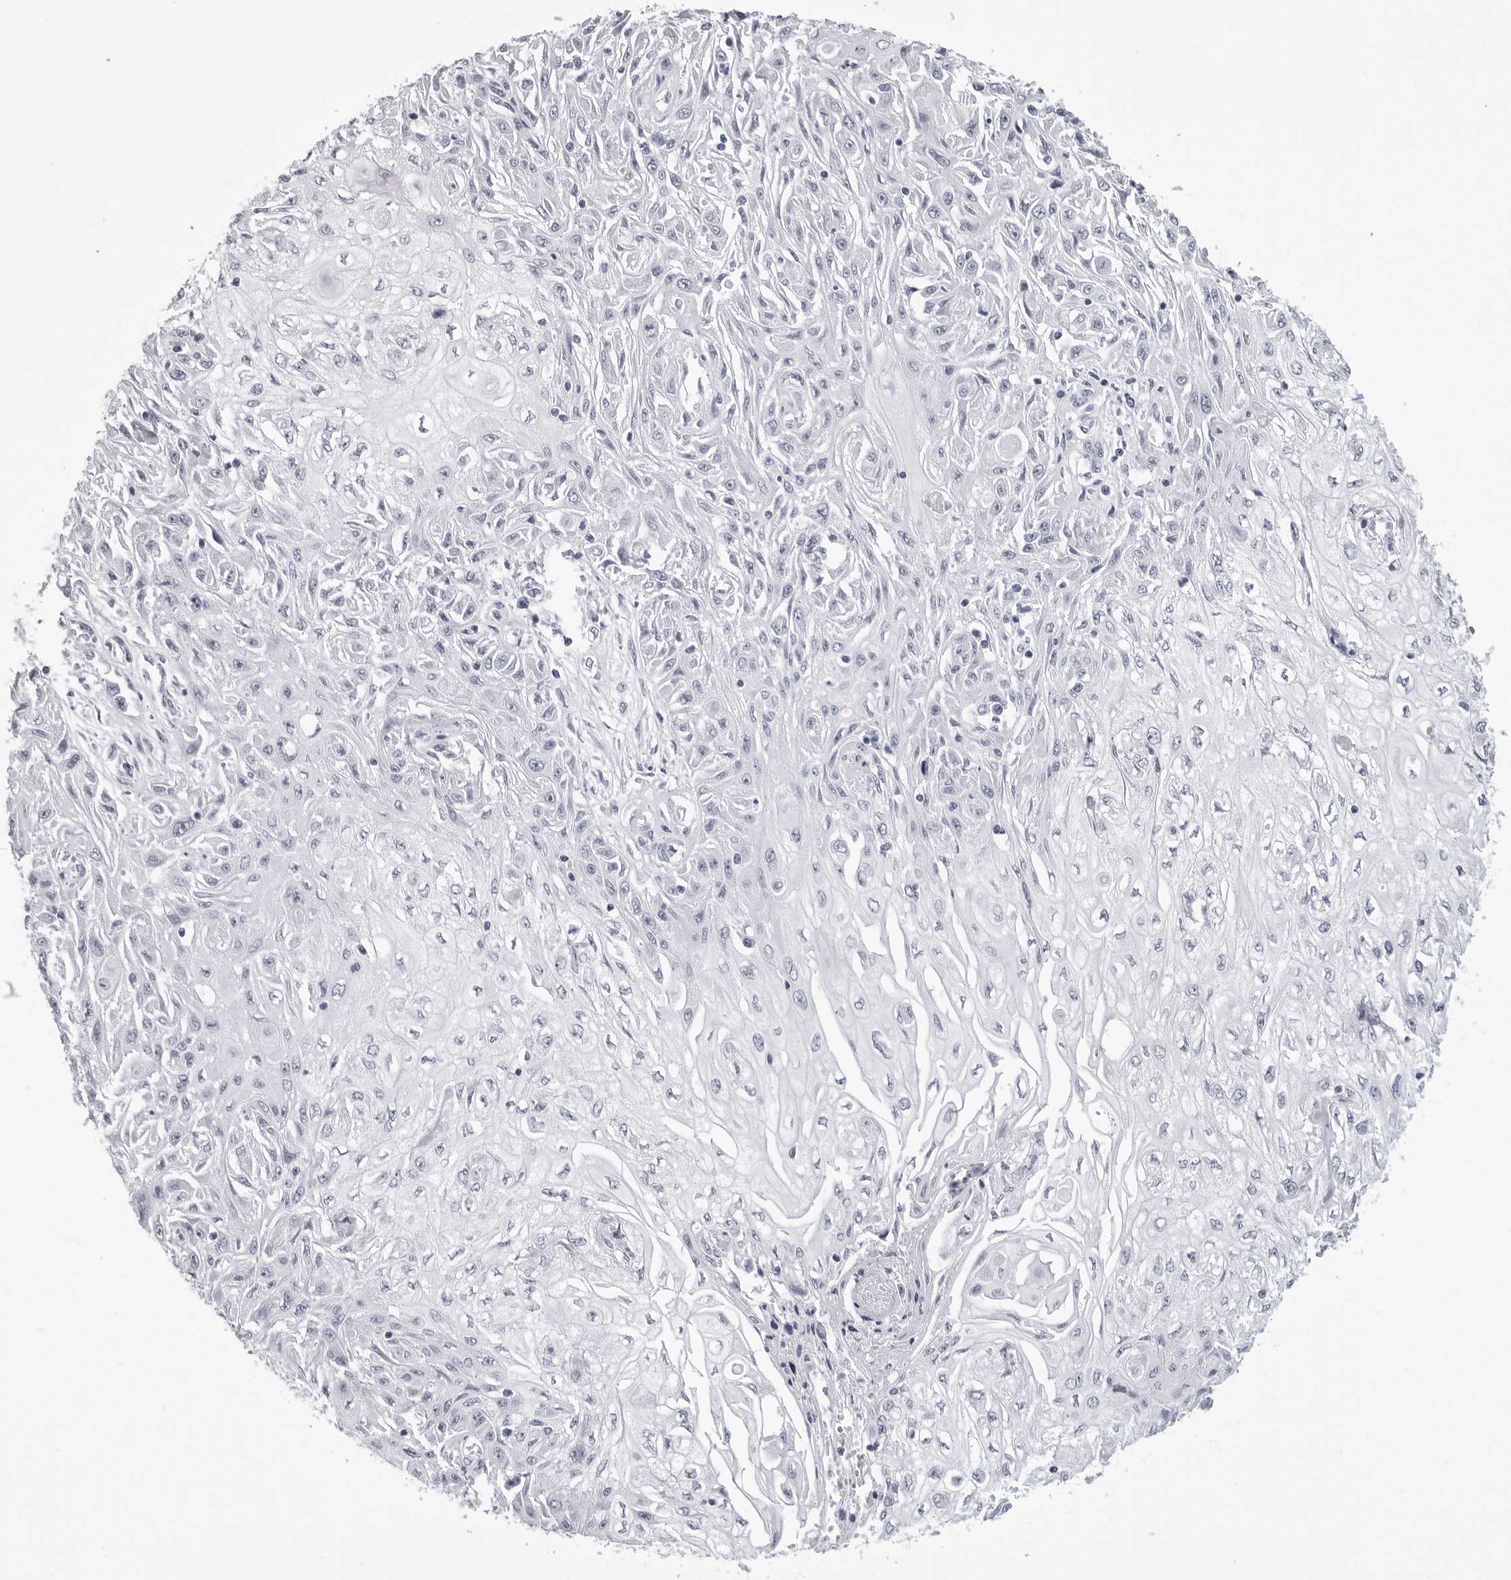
{"staining": {"intensity": "negative", "quantity": "none", "location": "none"}, "tissue": "skin cancer", "cell_type": "Tumor cells", "image_type": "cancer", "snomed": [{"axis": "morphology", "description": "Squamous cell carcinoma, NOS"}, {"axis": "morphology", "description": "Squamous cell carcinoma, metastatic, NOS"}, {"axis": "topography", "description": "Skin"}, {"axis": "topography", "description": "Lymph node"}], "caption": "An immunohistochemistry (IHC) histopathology image of skin metastatic squamous cell carcinoma is shown. There is no staining in tumor cells of skin metastatic squamous cell carcinoma. The staining is performed using DAB brown chromogen with nuclei counter-stained in using hematoxylin.", "gene": "LGALS4", "patient": {"sex": "male", "age": 75}}